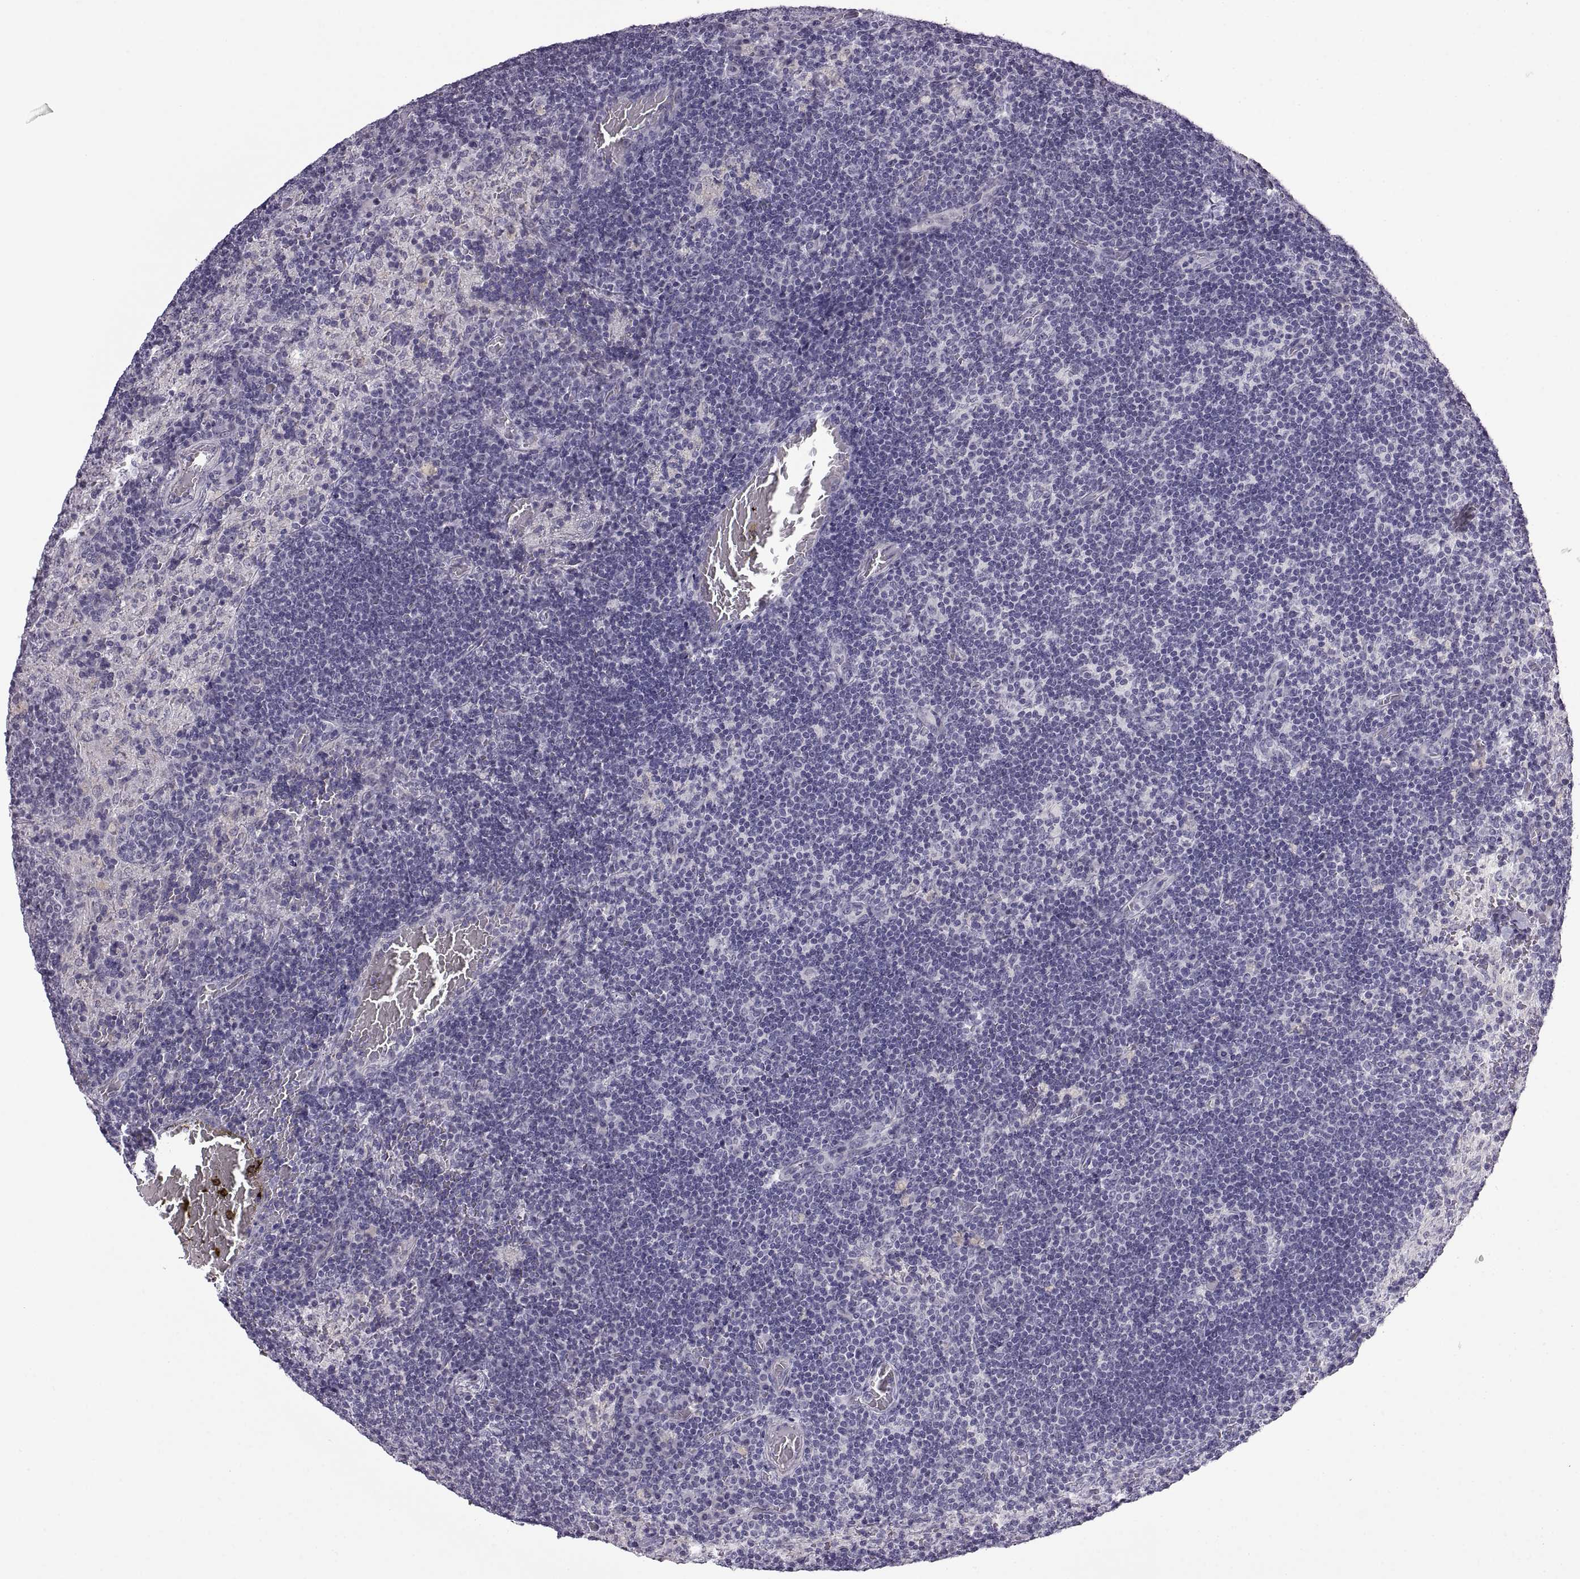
{"staining": {"intensity": "negative", "quantity": "none", "location": "none"}, "tissue": "lymph node", "cell_type": "Germinal center cells", "image_type": "normal", "snomed": [{"axis": "morphology", "description": "Normal tissue, NOS"}, {"axis": "topography", "description": "Lymph node"}], "caption": "Immunohistochemistry image of benign lymph node: human lymph node stained with DAB displays no significant protein positivity in germinal center cells.", "gene": "FAM170A", "patient": {"sex": "male", "age": 63}}